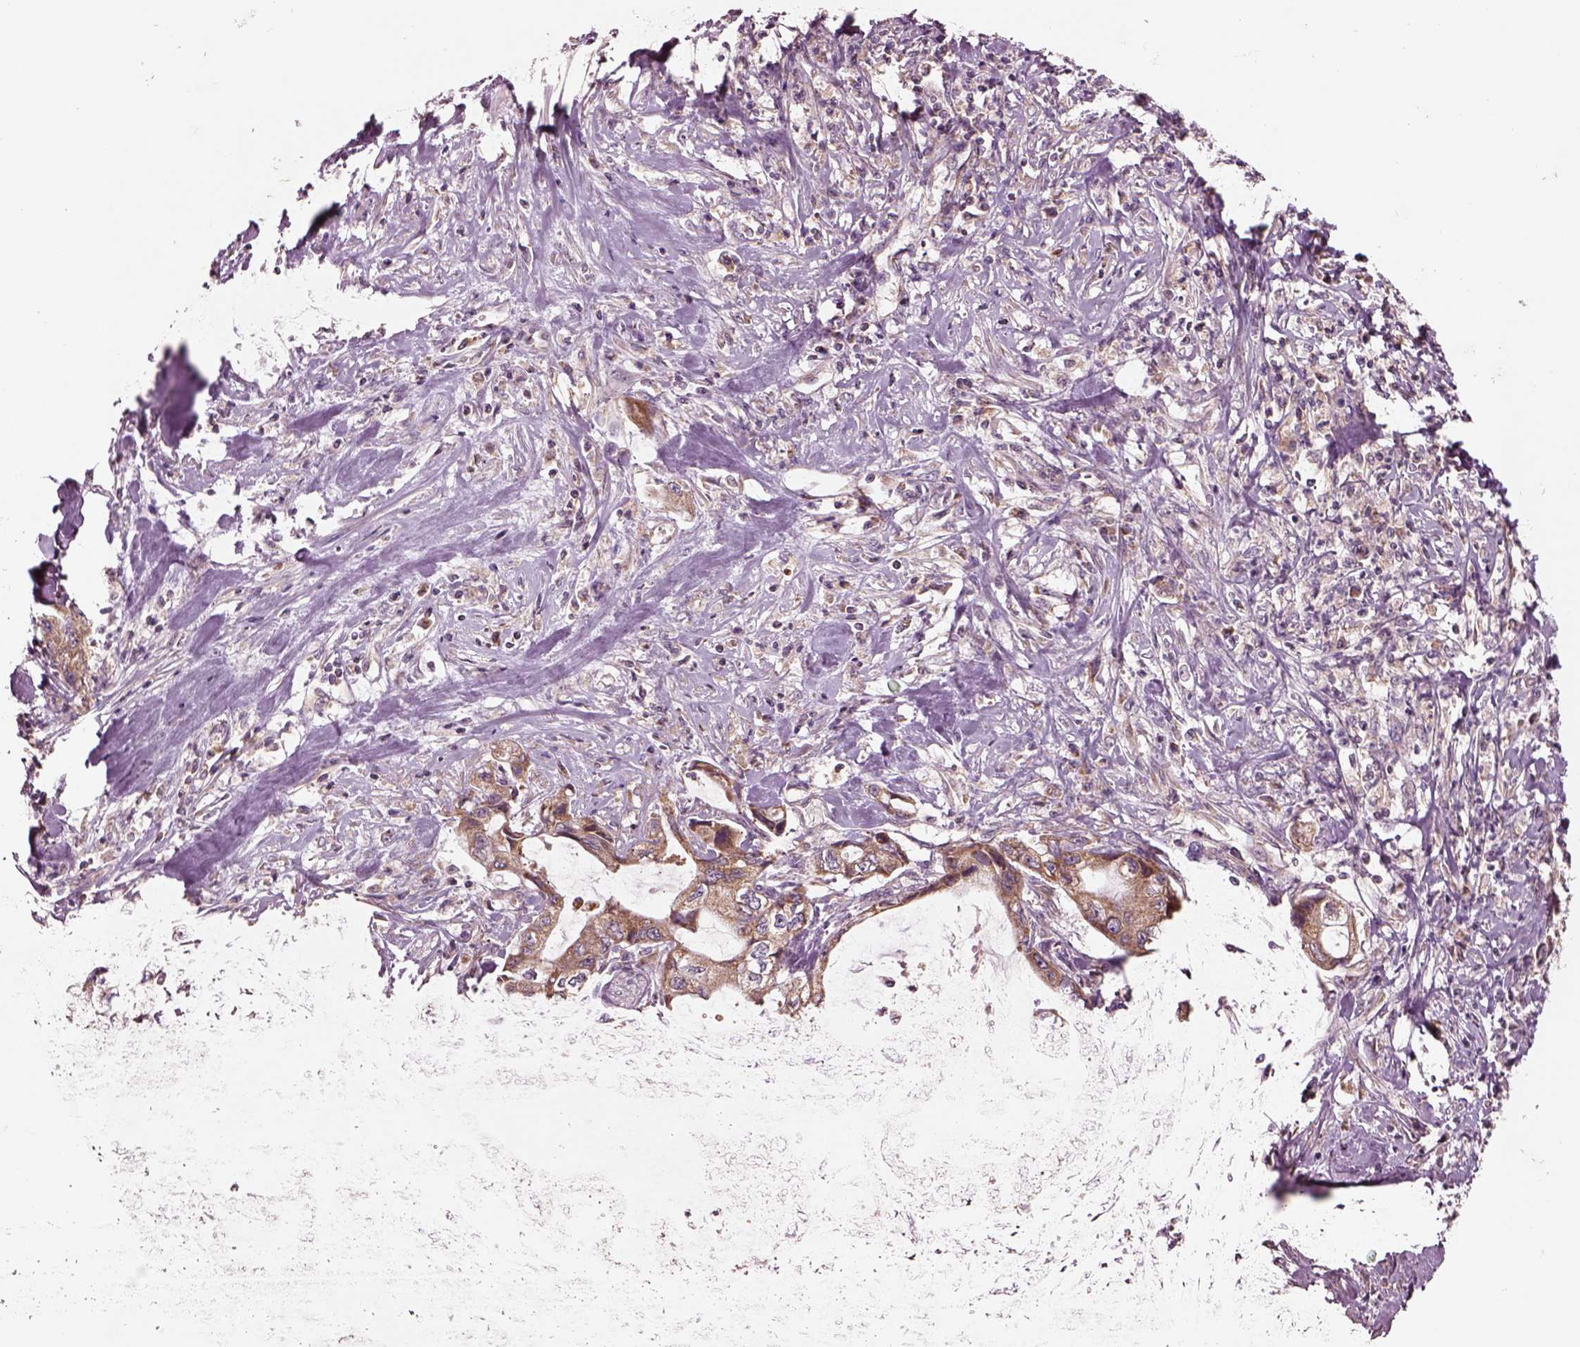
{"staining": {"intensity": "weak", "quantity": ">75%", "location": "cytoplasmic/membranous"}, "tissue": "stomach cancer", "cell_type": "Tumor cells", "image_type": "cancer", "snomed": [{"axis": "morphology", "description": "Adenocarcinoma, NOS"}, {"axis": "topography", "description": "Pancreas"}, {"axis": "topography", "description": "Stomach, upper"}], "caption": "Protein staining exhibits weak cytoplasmic/membranous expression in about >75% of tumor cells in adenocarcinoma (stomach). (Stains: DAB in brown, nuclei in blue, Microscopy: brightfield microscopy at high magnification).", "gene": "SLC25A5", "patient": {"sex": "male", "age": 77}}